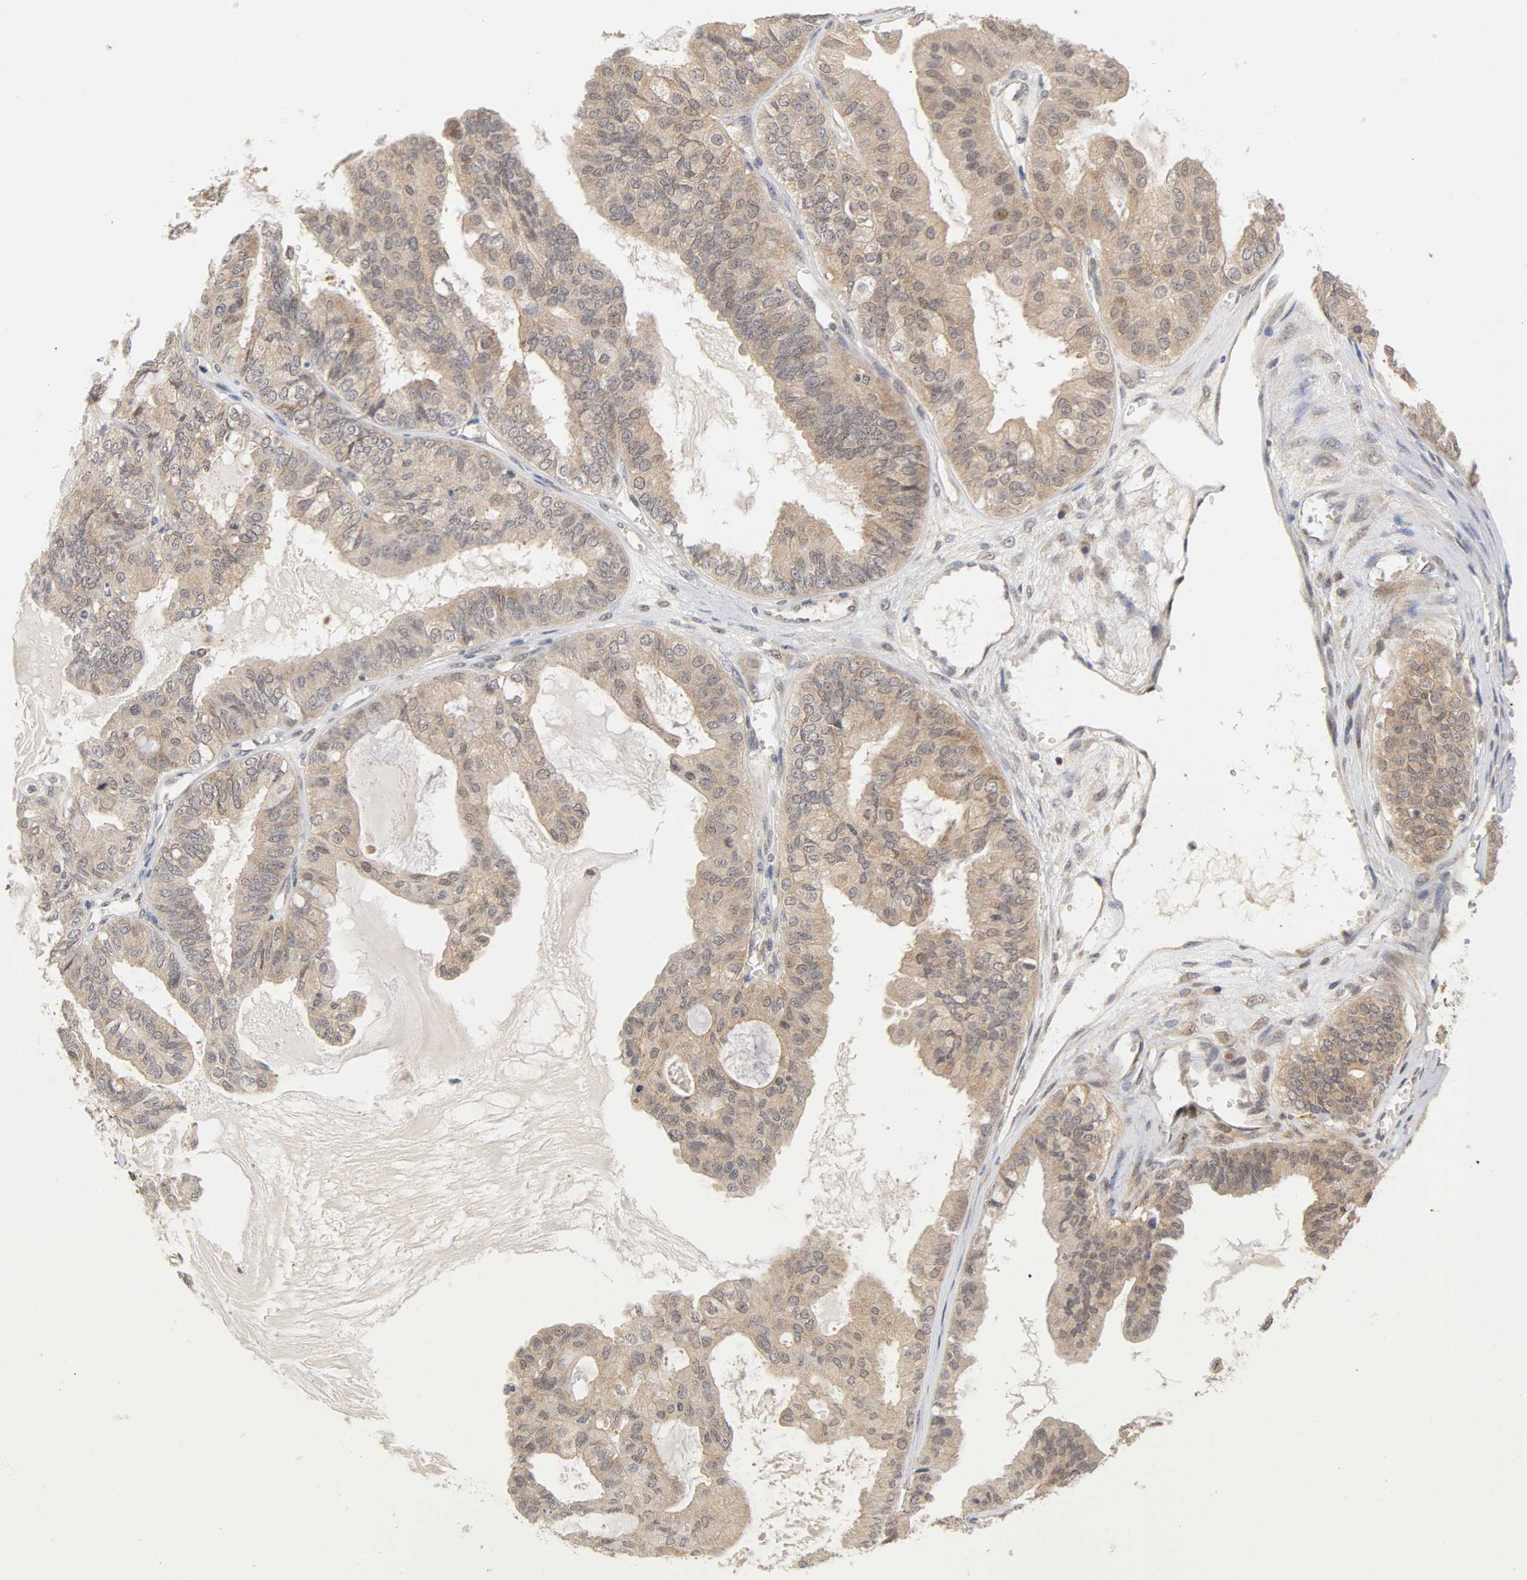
{"staining": {"intensity": "moderate", "quantity": "25%-75%", "location": "cytoplasmic/membranous,nuclear"}, "tissue": "ovarian cancer", "cell_type": "Tumor cells", "image_type": "cancer", "snomed": [{"axis": "morphology", "description": "Carcinoma, NOS"}, {"axis": "morphology", "description": "Carcinoma, endometroid"}, {"axis": "topography", "description": "Ovary"}], "caption": "Protein positivity by immunohistochemistry (IHC) displays moderate cytoplasmic/membranous and nuclear expression in approximately 25%-75% of tumor cells in ovarian carcinoma. (DAB IHC, brown staining for protein, blue staining for nuclei).", "gene": "UBE2M", "patient": {"sex": "female", "age": 50}}